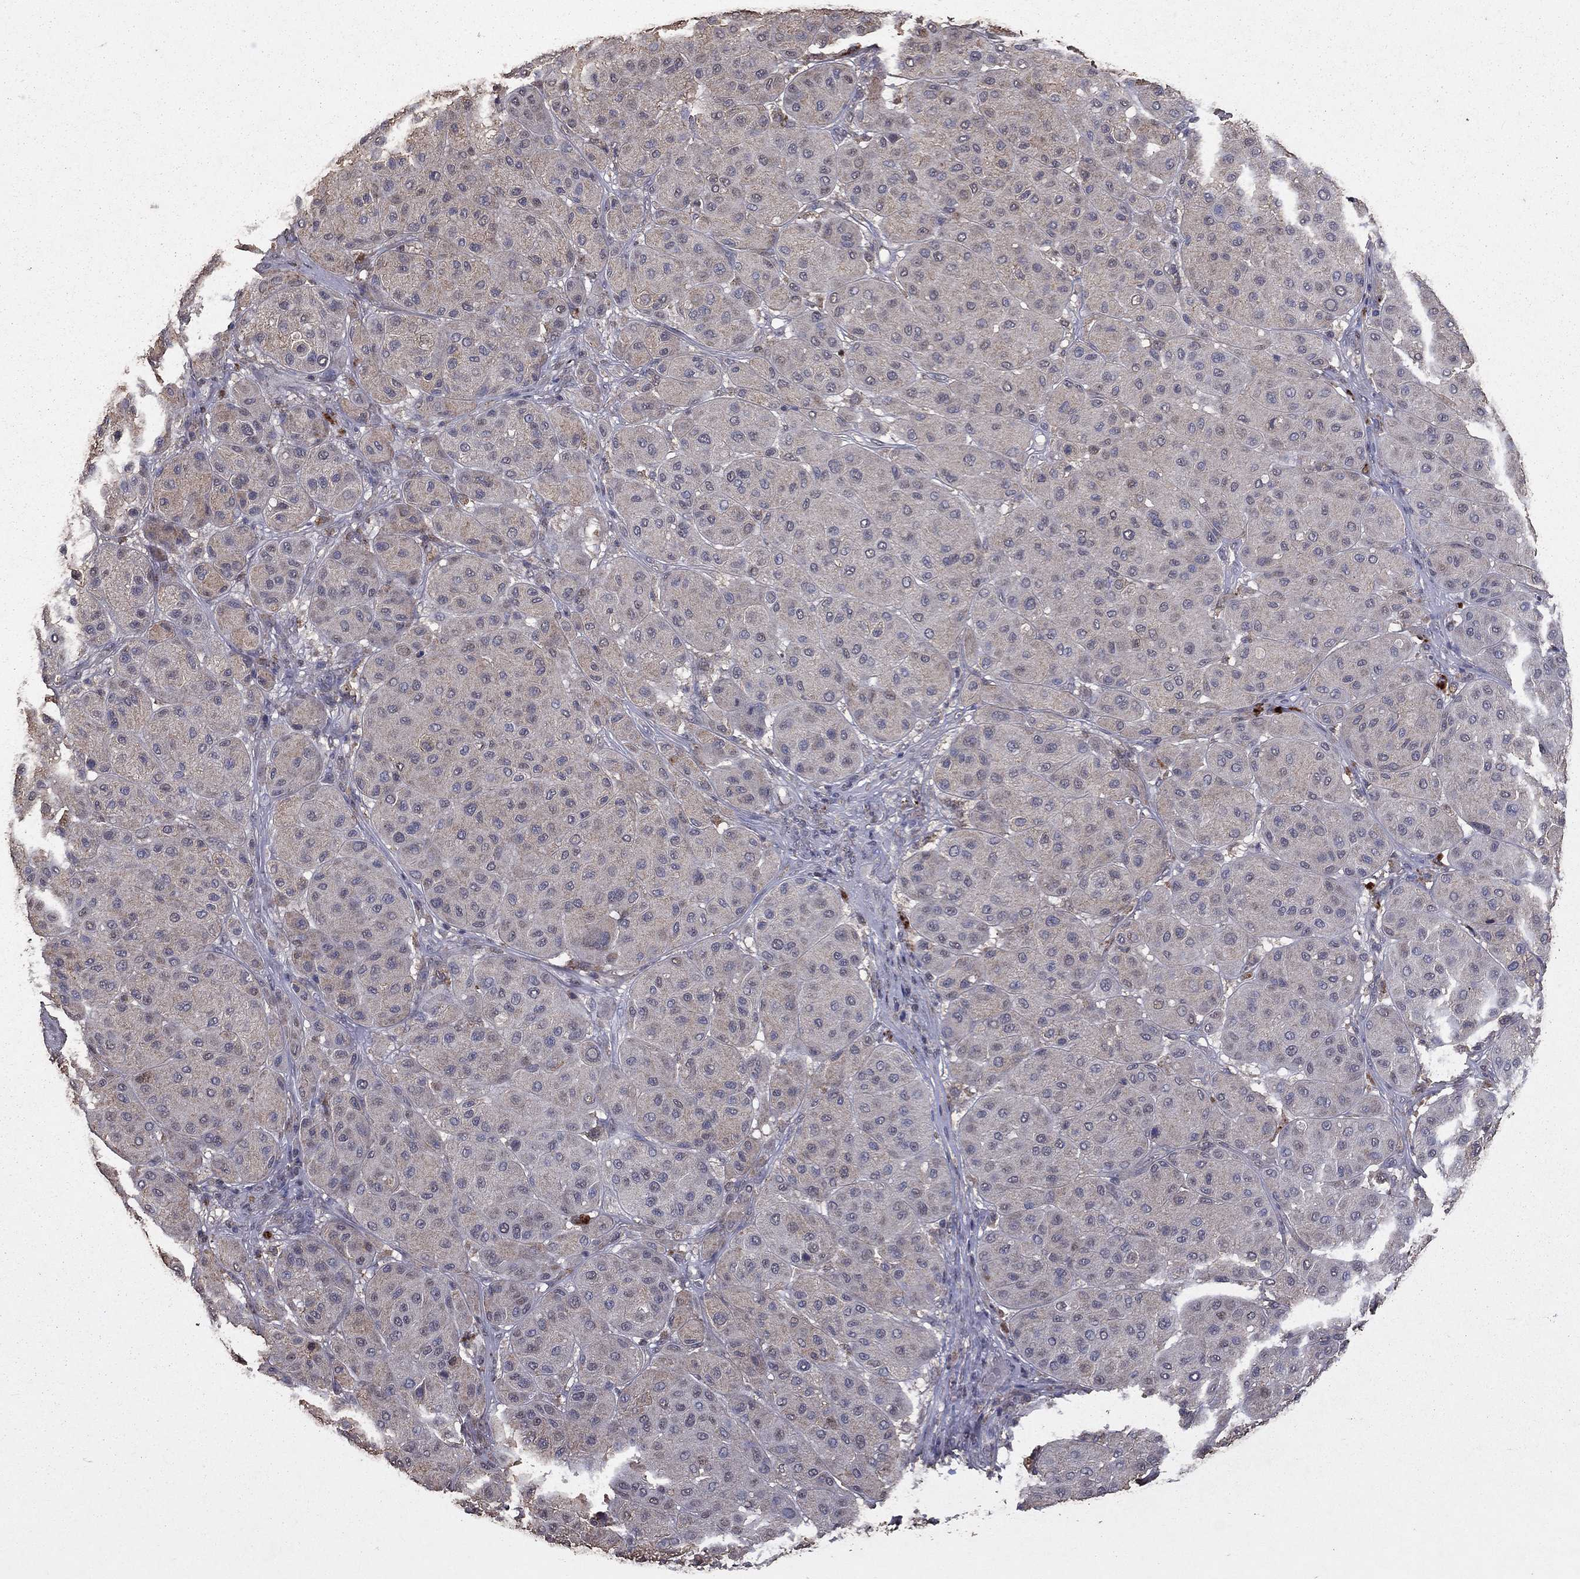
{"staining": {"intensity": "negative", "quantity": "none", "location": "none"}, "tissue": "melanoma", "cell_type": "Tumor cells", "image_type": "cancer", "snomed": [{"axis": "morphology", "description": "Malignant melanoma, Metastatic site"}, {"axis": "topography", "description": "Smooth muscle"}], "caption": "Immunohistochemical staining of human malignant melanoma (metastatic site) exhibits no significant expression in tumor cells.", "gene": "SERPINA5", "patient": {"sex": "male", "age": 41}}